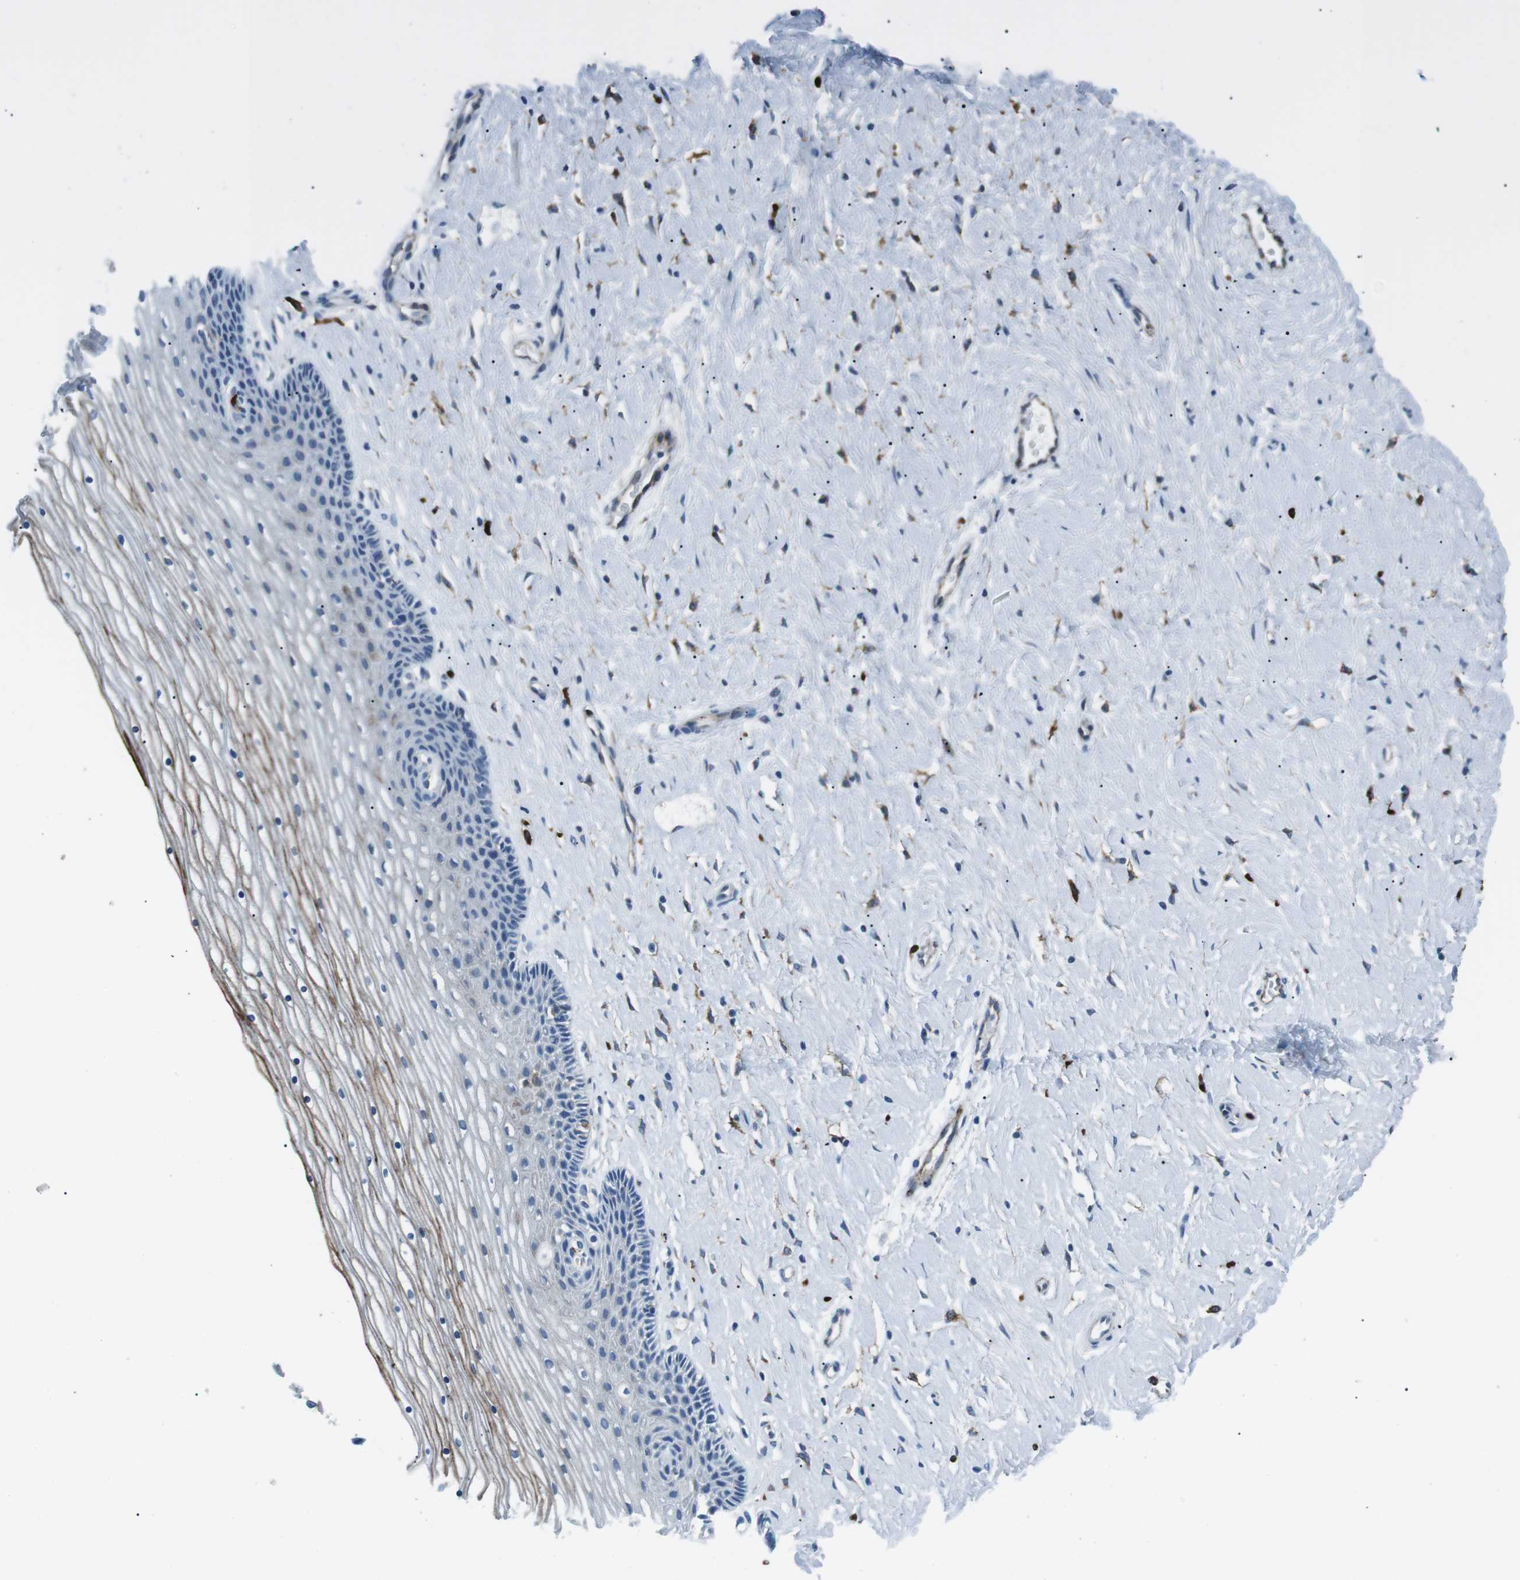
{"staining": {"intensity": "negative", "quantity": "none", "location": "none"}, "tissue": "cervix", "cell_type": "Glandular cells", "image_type": "normal", "snomed": [{"axis": "morphology", "description": "Normal tissue, NOS"}, {"axis": "topography", "description": "Cervix"}], "caption": "IHC image of benign cervix: cervix stained with DAB reveals no significant protein expression in glandular cells.", "gene": "CSF2RA", "patient": {"sex": "female", "age": 39}}